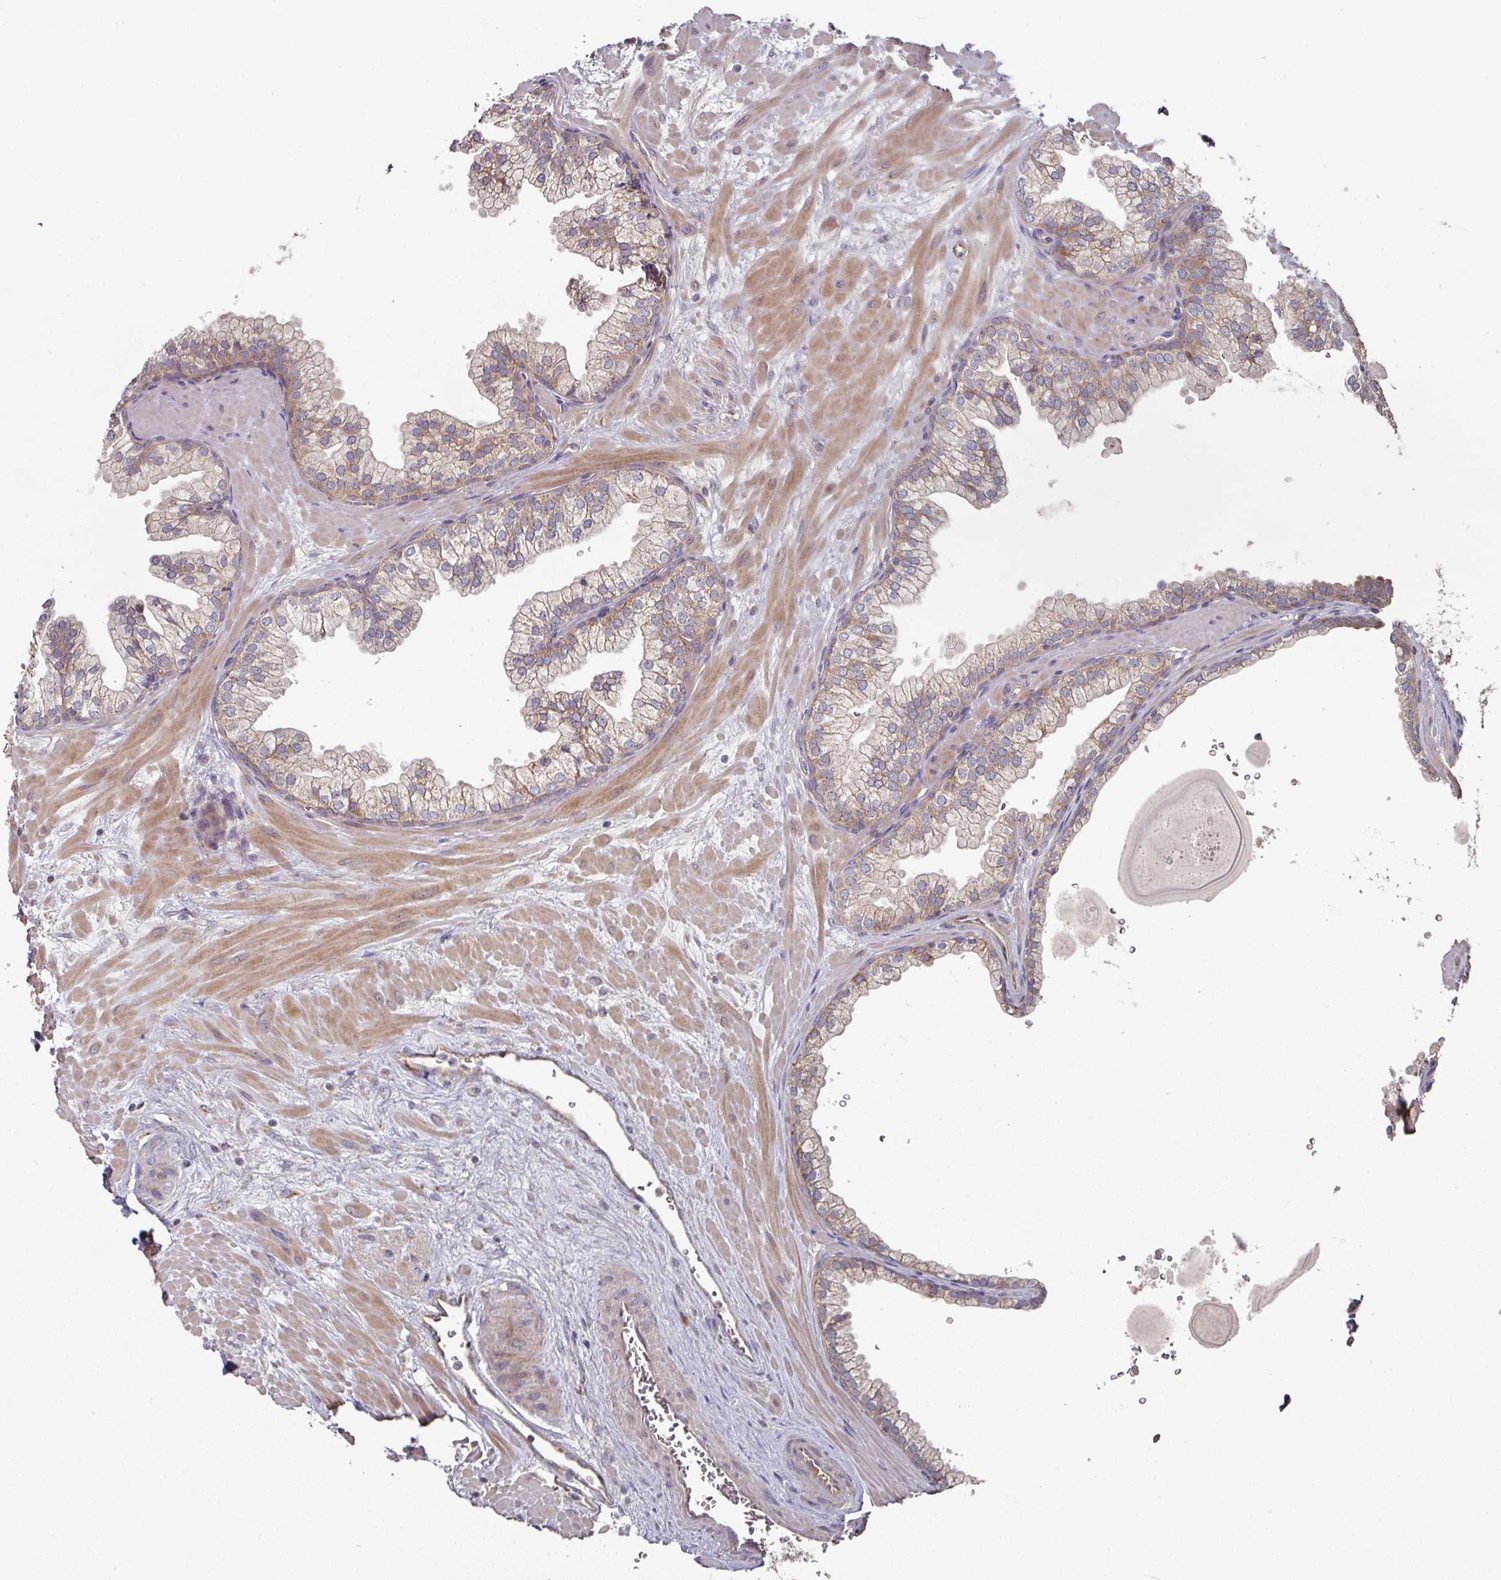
{"staining": {"intensity": "weak", "quantity": "25%-75%", "location": "cytoplasmic/membranous"}, "tissue": "prostate", "cell_type": "Glandular cells", "image_type": "normal", "snomed": [{"axis": "morphology", "description": "Normal tissue, NOS"}, {"axis": "topography", "description": "Prostate"}, {"axis": "topography", "description": "Peripheral nerve tissue"}], "caption": "IHC micrograph of benign human prostate stained for a protein (brown), which displays low levels of weak cytoplasmic/membranous positivity in approximately 25%-75% of glandular cells.", "gene": "DNAJC7", "patient": {"sex": "male", "age": 61}}